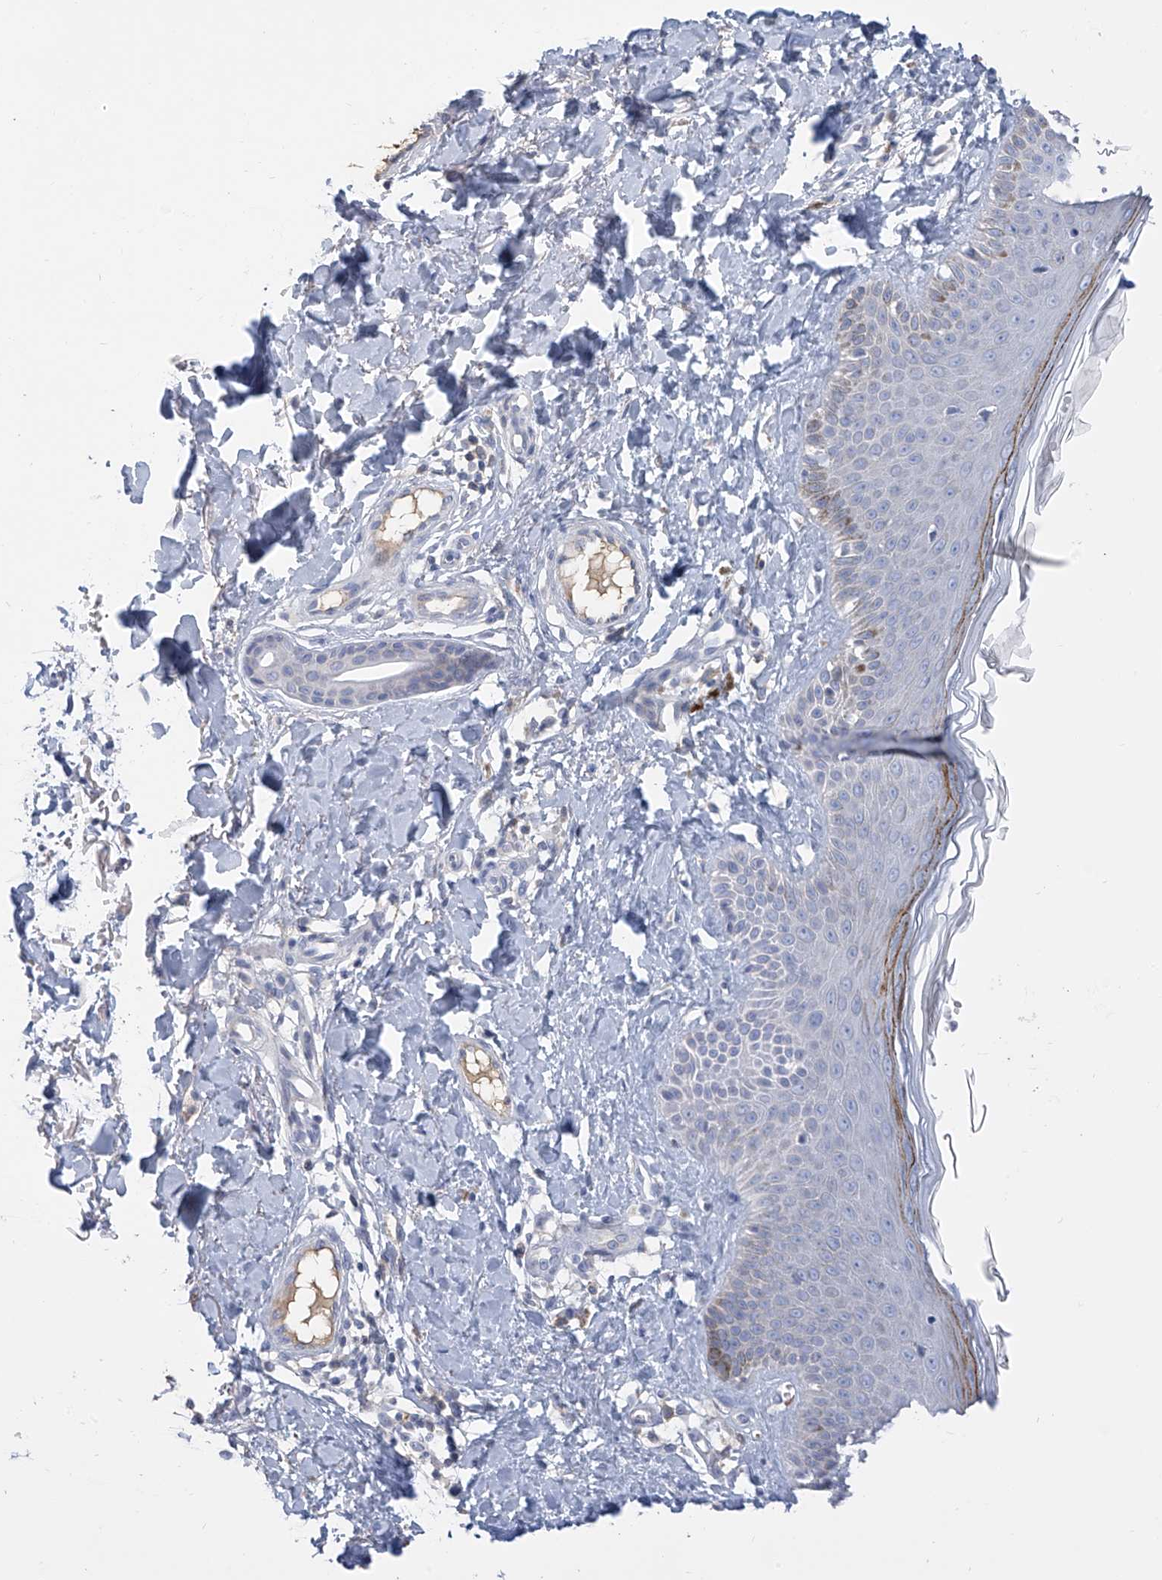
{"staining": {"intensity": "negative", "quantity": "none", "location": "none"}, "tissue": "skin", "cell_type": "Fibroblasts", "image_type": "normal", "snomed": [{"axis": "morphology", "description": "Normal tissue, NOS"}, {"axis": "topography", "description": "Skin"}], "caption": "High magnification brightfield microscopy of benign skin stained with DAB (brown) and counterstained with hematoxylin (blue): fibroblasts show no significant staining.", "gene": "SLCO4A1", "patient": {"sex": "male", "age": 52}}